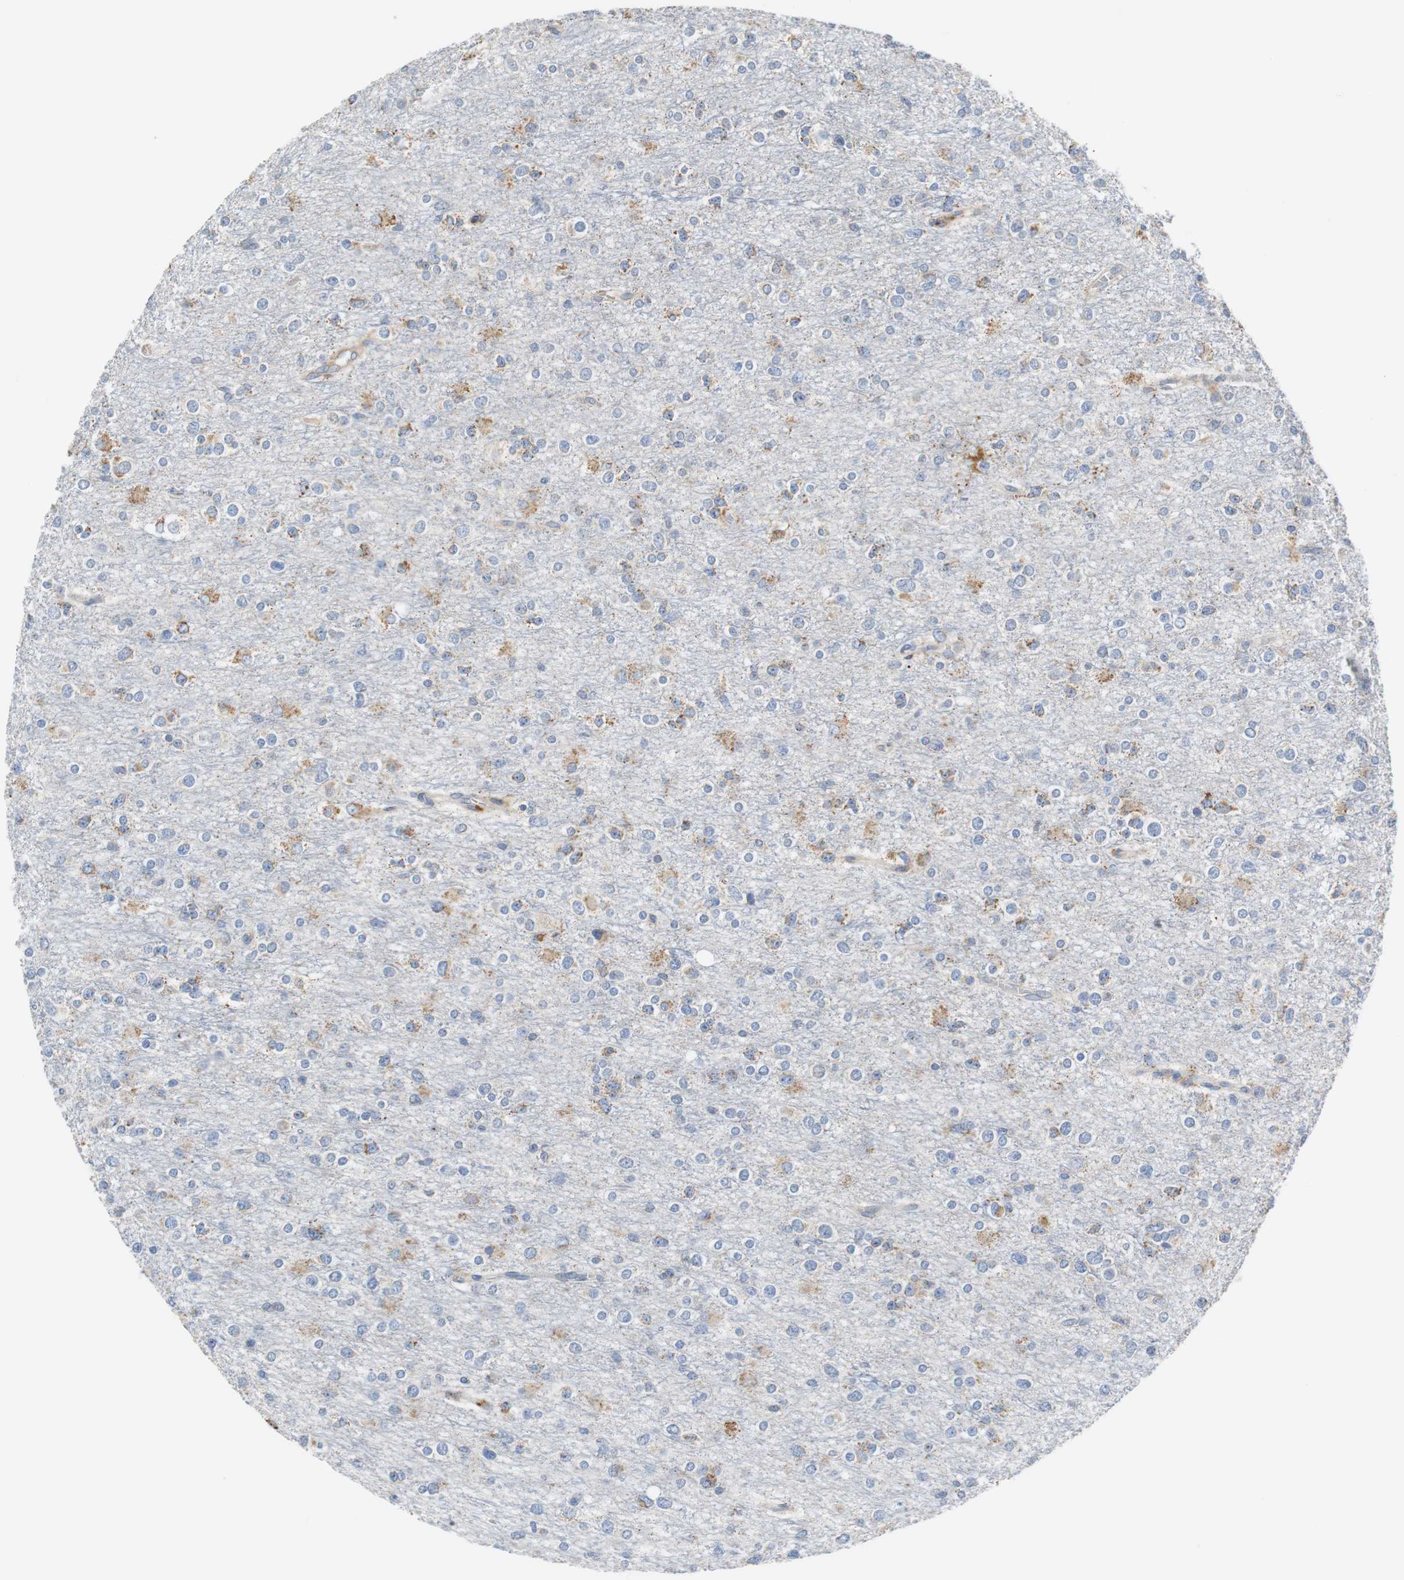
{"staining": {"intensity": "moderate", "quantity": "25%-75%", "location": "cytoplasmic/membranous"}, "tissue": "glioma", "cell_type": "Tumor cells", "image_type": "cancer", "snomed": [{"axis": "morphology", "description": "Glioma, malignant, Low grade"}, {"axis": "topography", "description": "Brain"}], "caption": "Protein staining displays moderate cytoplasmic/membranous positivity in about 25%-75% of tumor cells in malignant glioma (low-grade).", "gene": "VAMP8", "patient": {"sex": "male", "age": 42}}